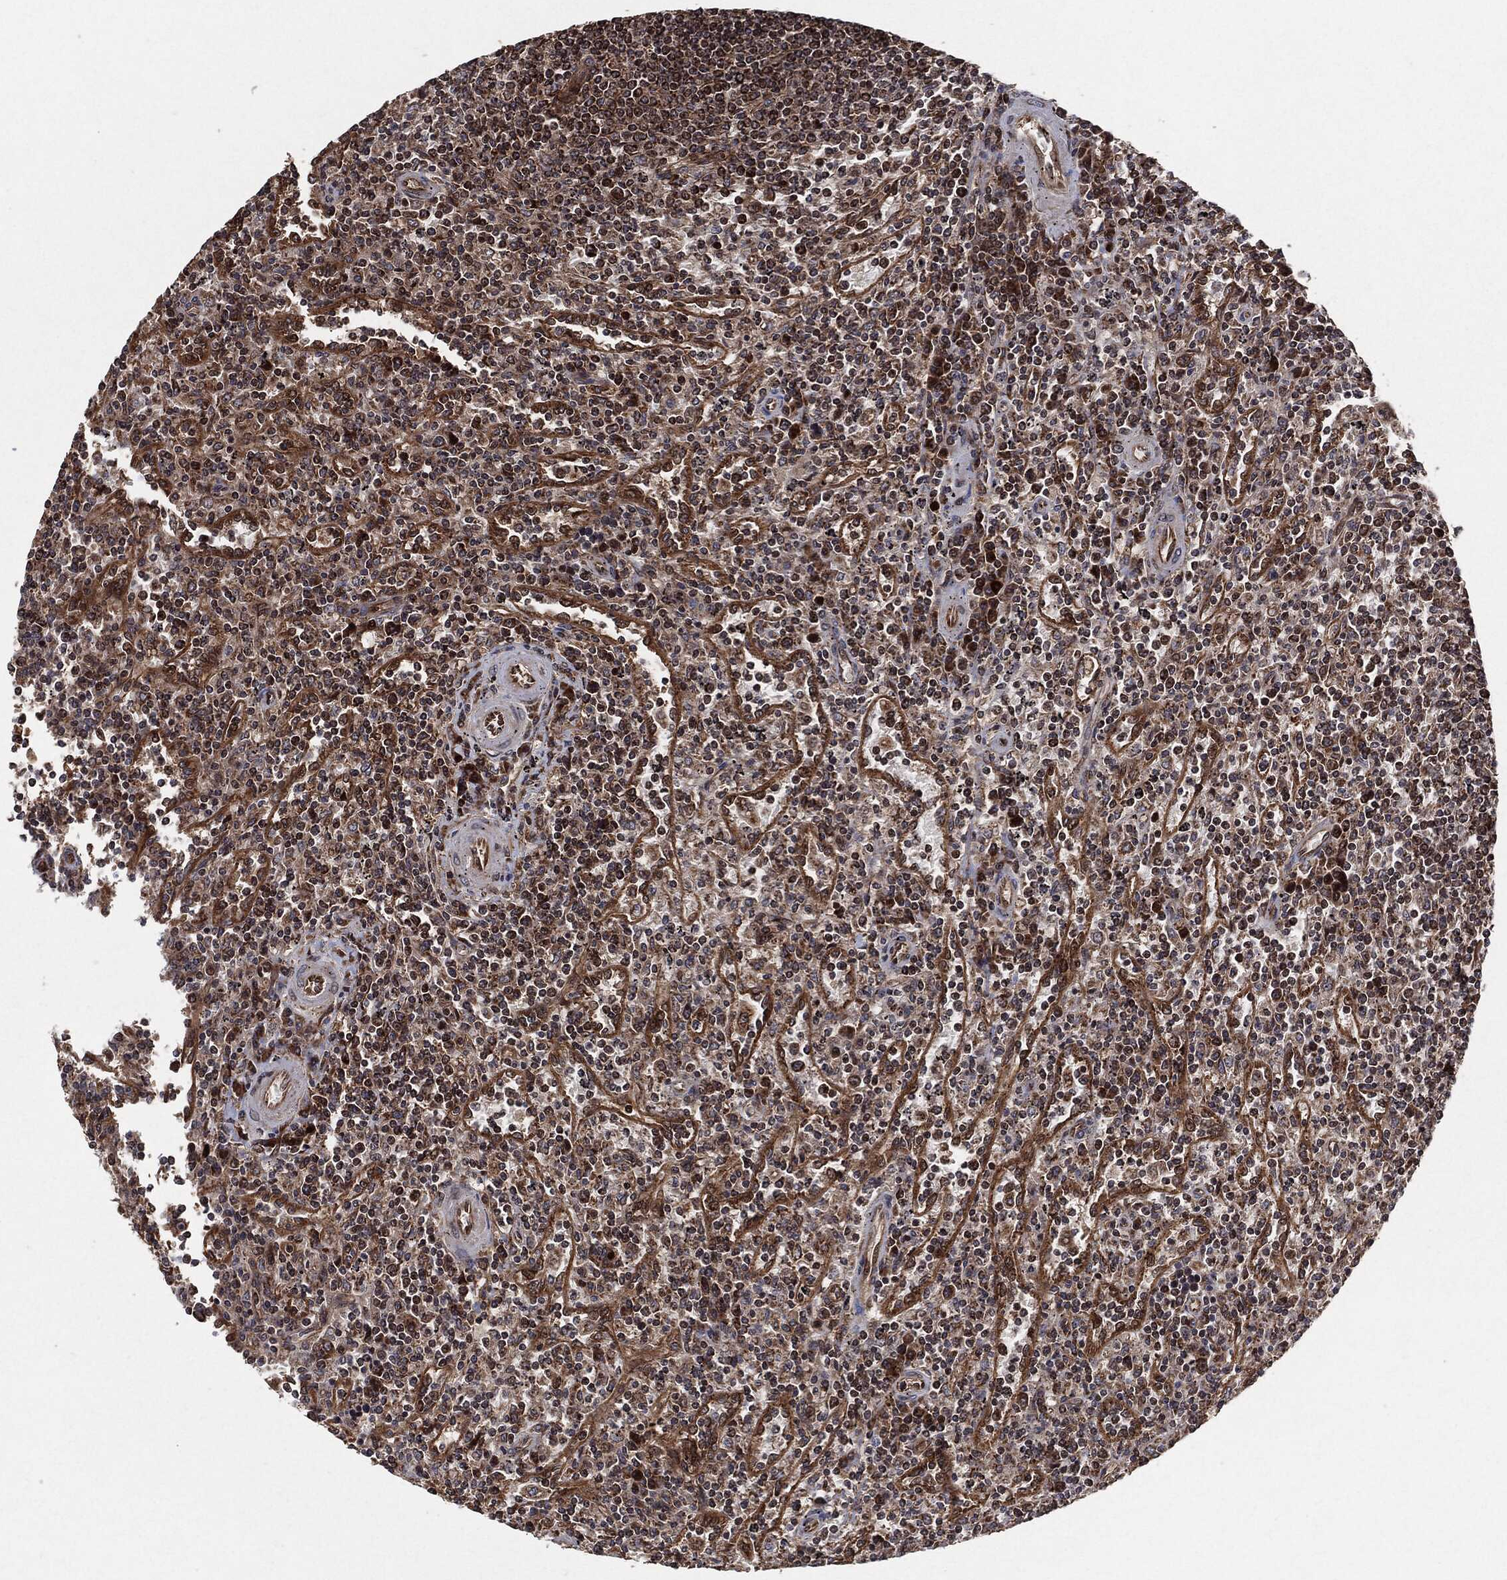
{"staining": {"intensity": "moderate", "quantity": "<25%", "location": "cytoplasmic/membranous,nuclear"}, "tissue": "lymphoma", "cell_type": "Tumor cells", "image_type": "cancer", "snomed": [{"axis": "morphology", "description": "Malignant lymphoma, non-Hodgkin's type, Low grade"}, {"axis": "topography", "description": "Spleen"}], "caption": "This photomicrograph exhibits immunohistochemistry (IHC) staining of human lymphoma, with low moderate cytoplasmic/membranous and nuclear positivity in about <25% of tumor cells.", "gene": "BCAR1", "patient": {"sex": "male", "age": 62}}